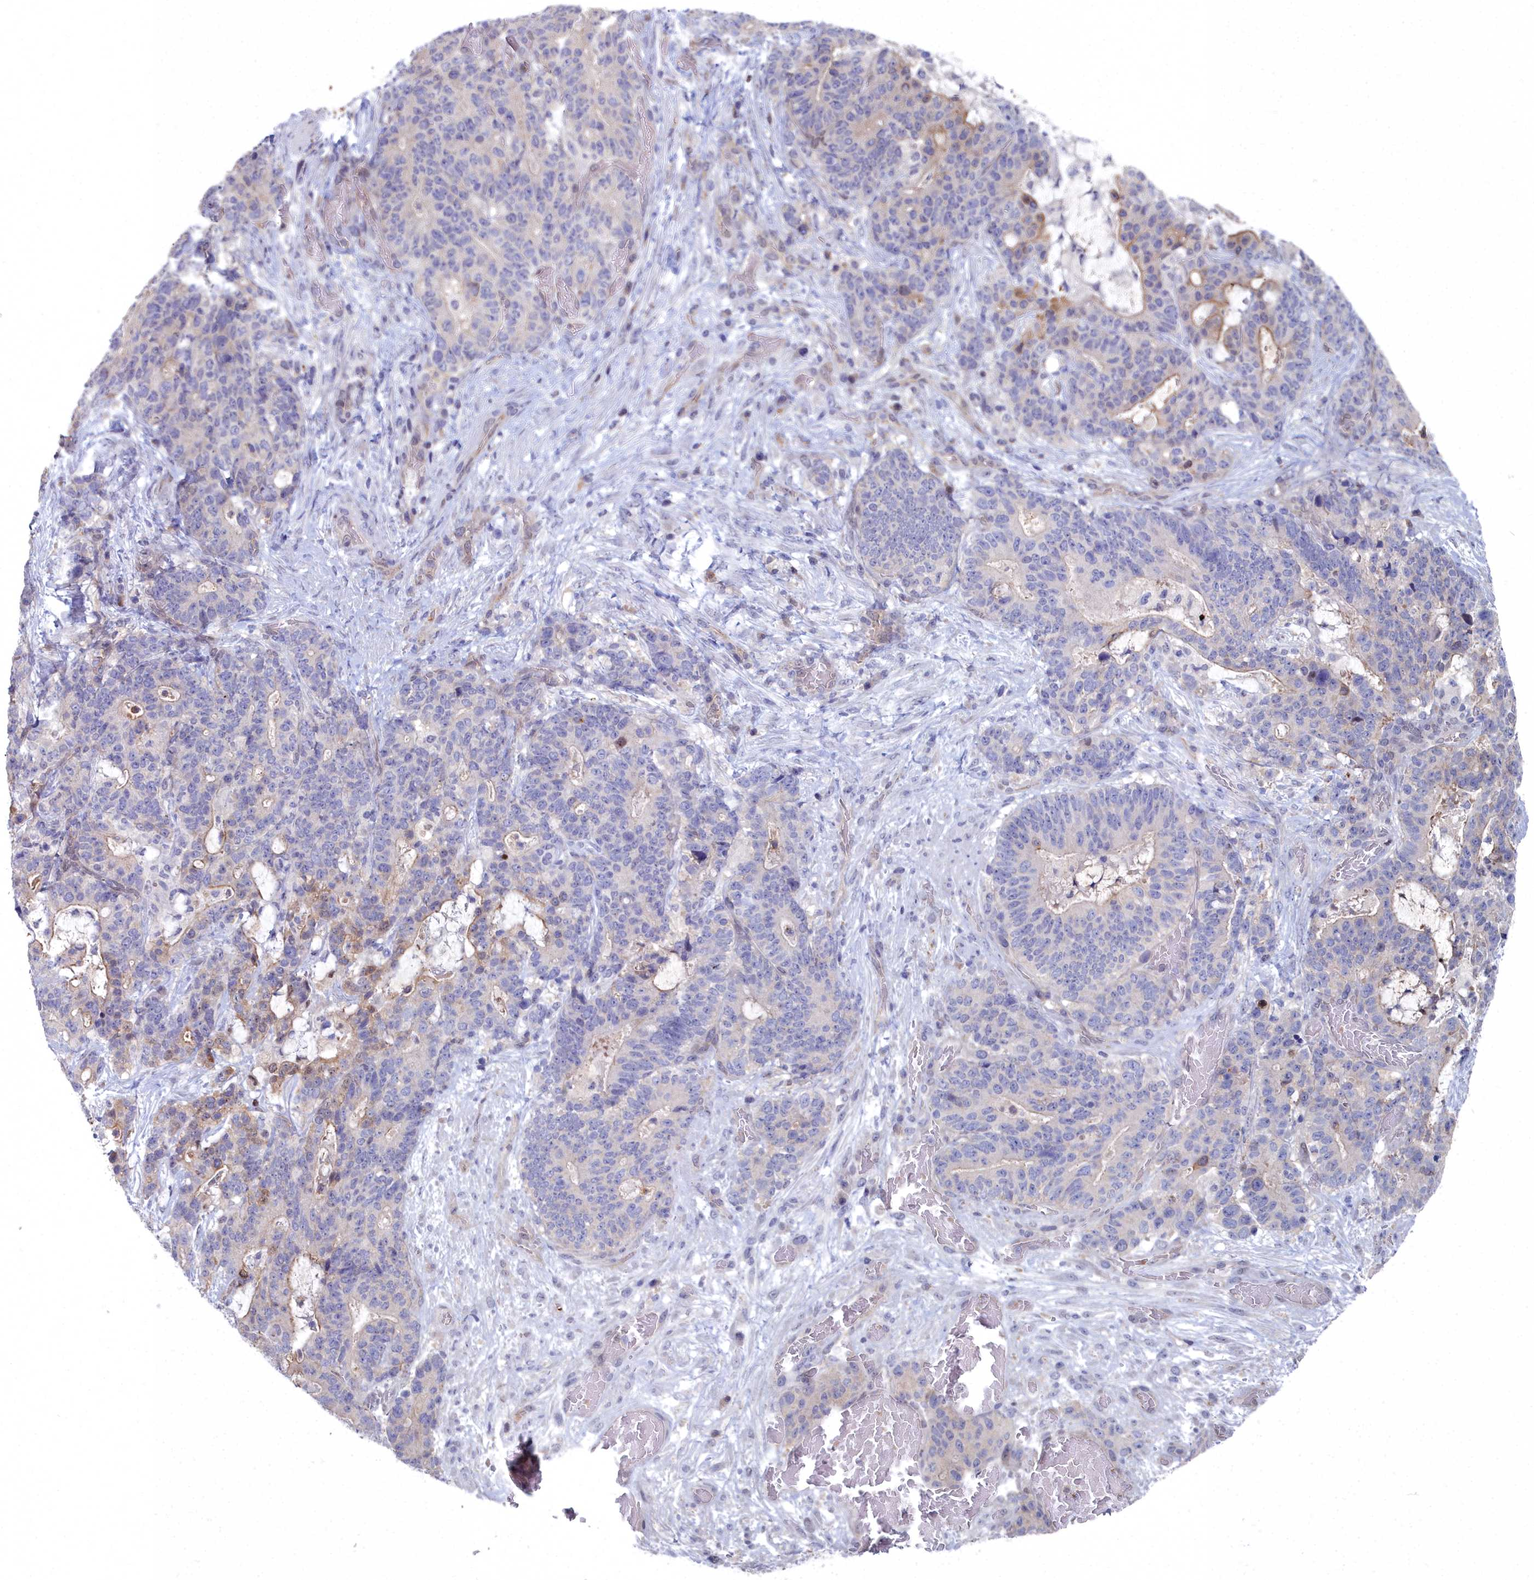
{"staining": {"intensity": "weak", "quantity": "<25%", "location": "cytoplasmic/membranous"}, "tissue": "stomach cancer", "cell_type": "Tumor cells", "image_type": "cancer", "snomed": [{"axis": "morphology", "description": "Normal tissue, NOS"}, {"axis": "morphology", "description": "Adenocarcinoma, NOS"}, {"axis": "topography", "description": "Stomach"}], "caption": "Human stomach cancer (adenocarcinoma) stained for a protein using immunohistochemistry exhibits no positivity in tumor cells.", "gene": "RPS27A", "patient": {"sex": "female", "age": 64}}